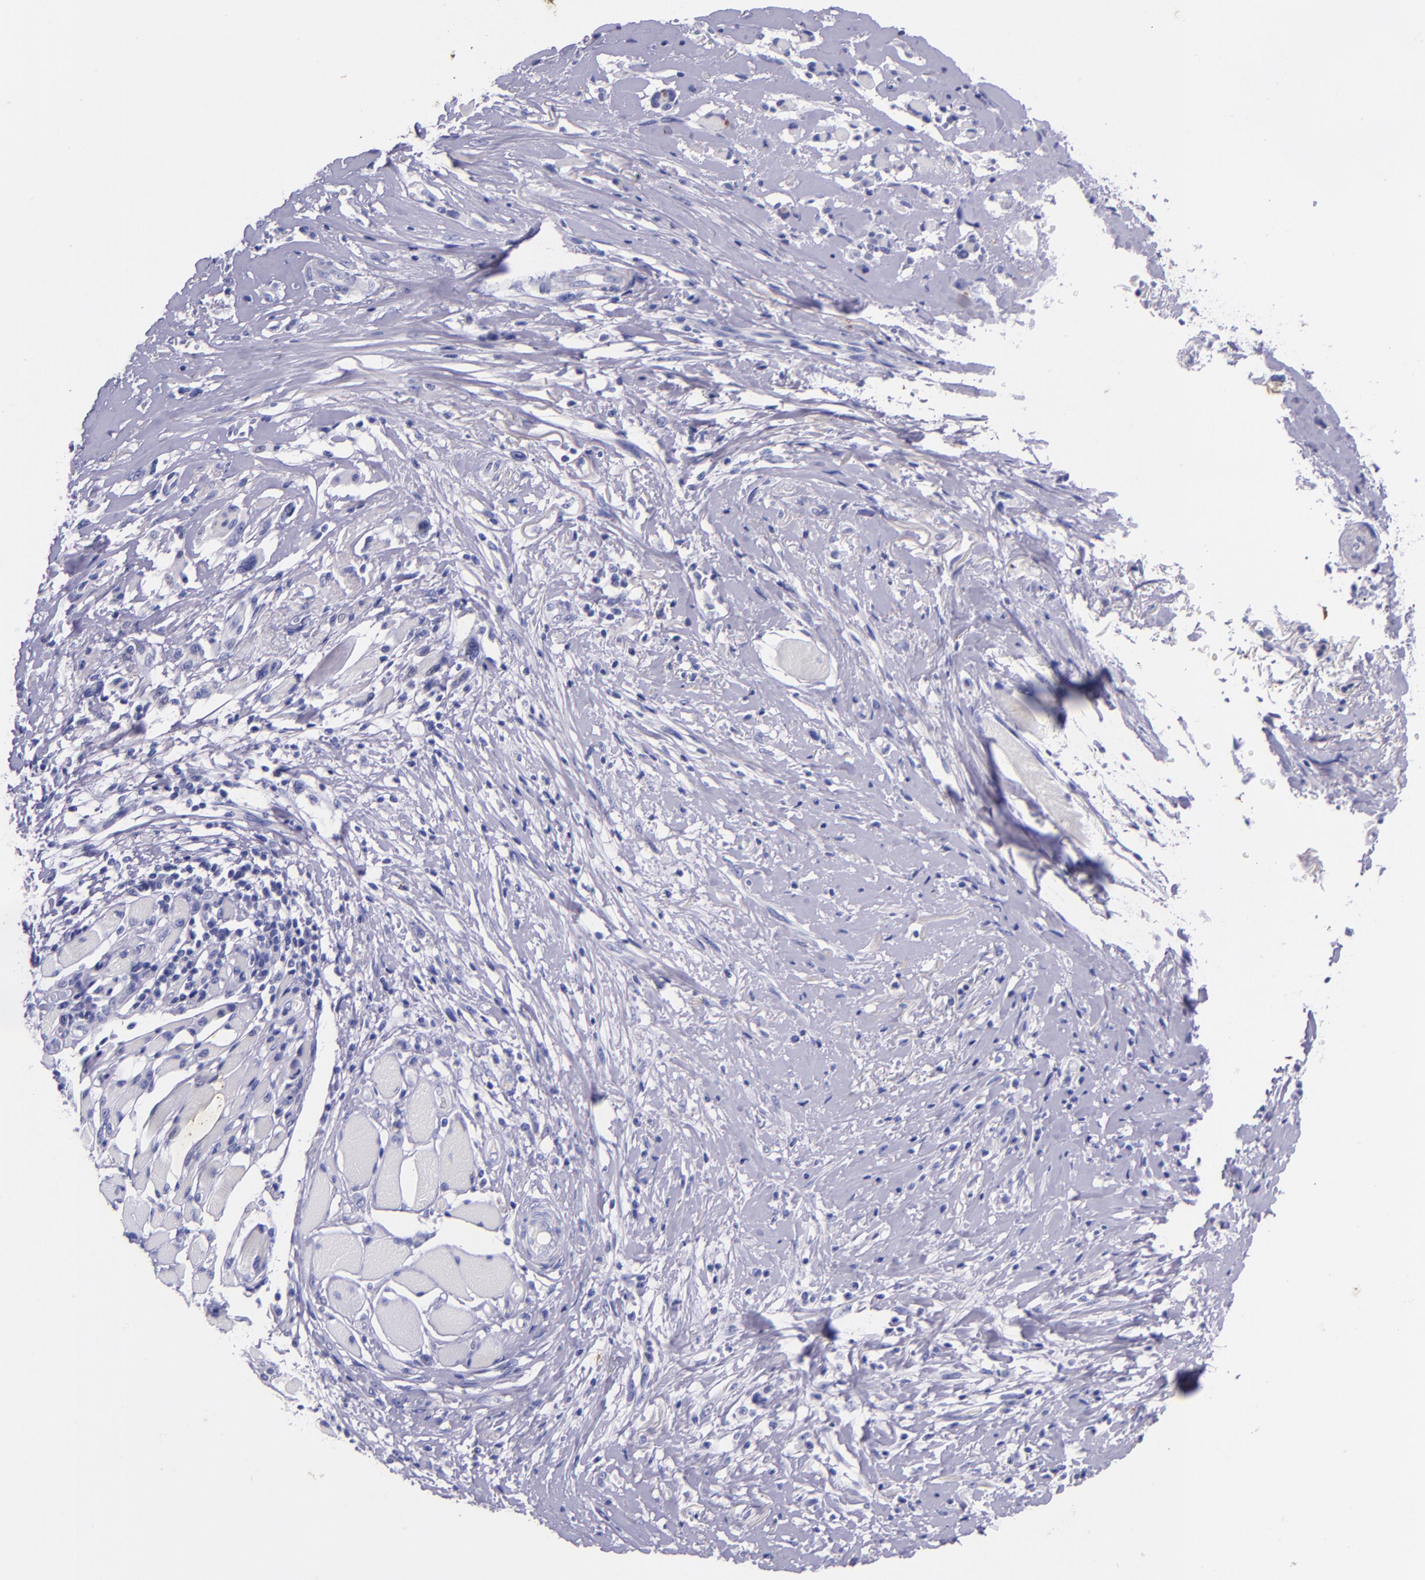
{"staining": {"intensity": "negative", "quantity": "none", "location": "none"}, "tissue": "melanoma", "cell_type": "Tumor cells", "image_type": "cancer", "snomed": [{"axis": "morphology", "description": "Malignant melanoma, NOS"}, {"axis": "topography", "description": "Skin"}], "caption": "Malignant melanoma was stained to show a protein in brown. There is no significant positivity in tumor cells. (Immunohistochemistry (ihc), brightfield microscopy, high magnification).", "gene": "KRT4", "patient": {"sex": "male", "age": 91}}